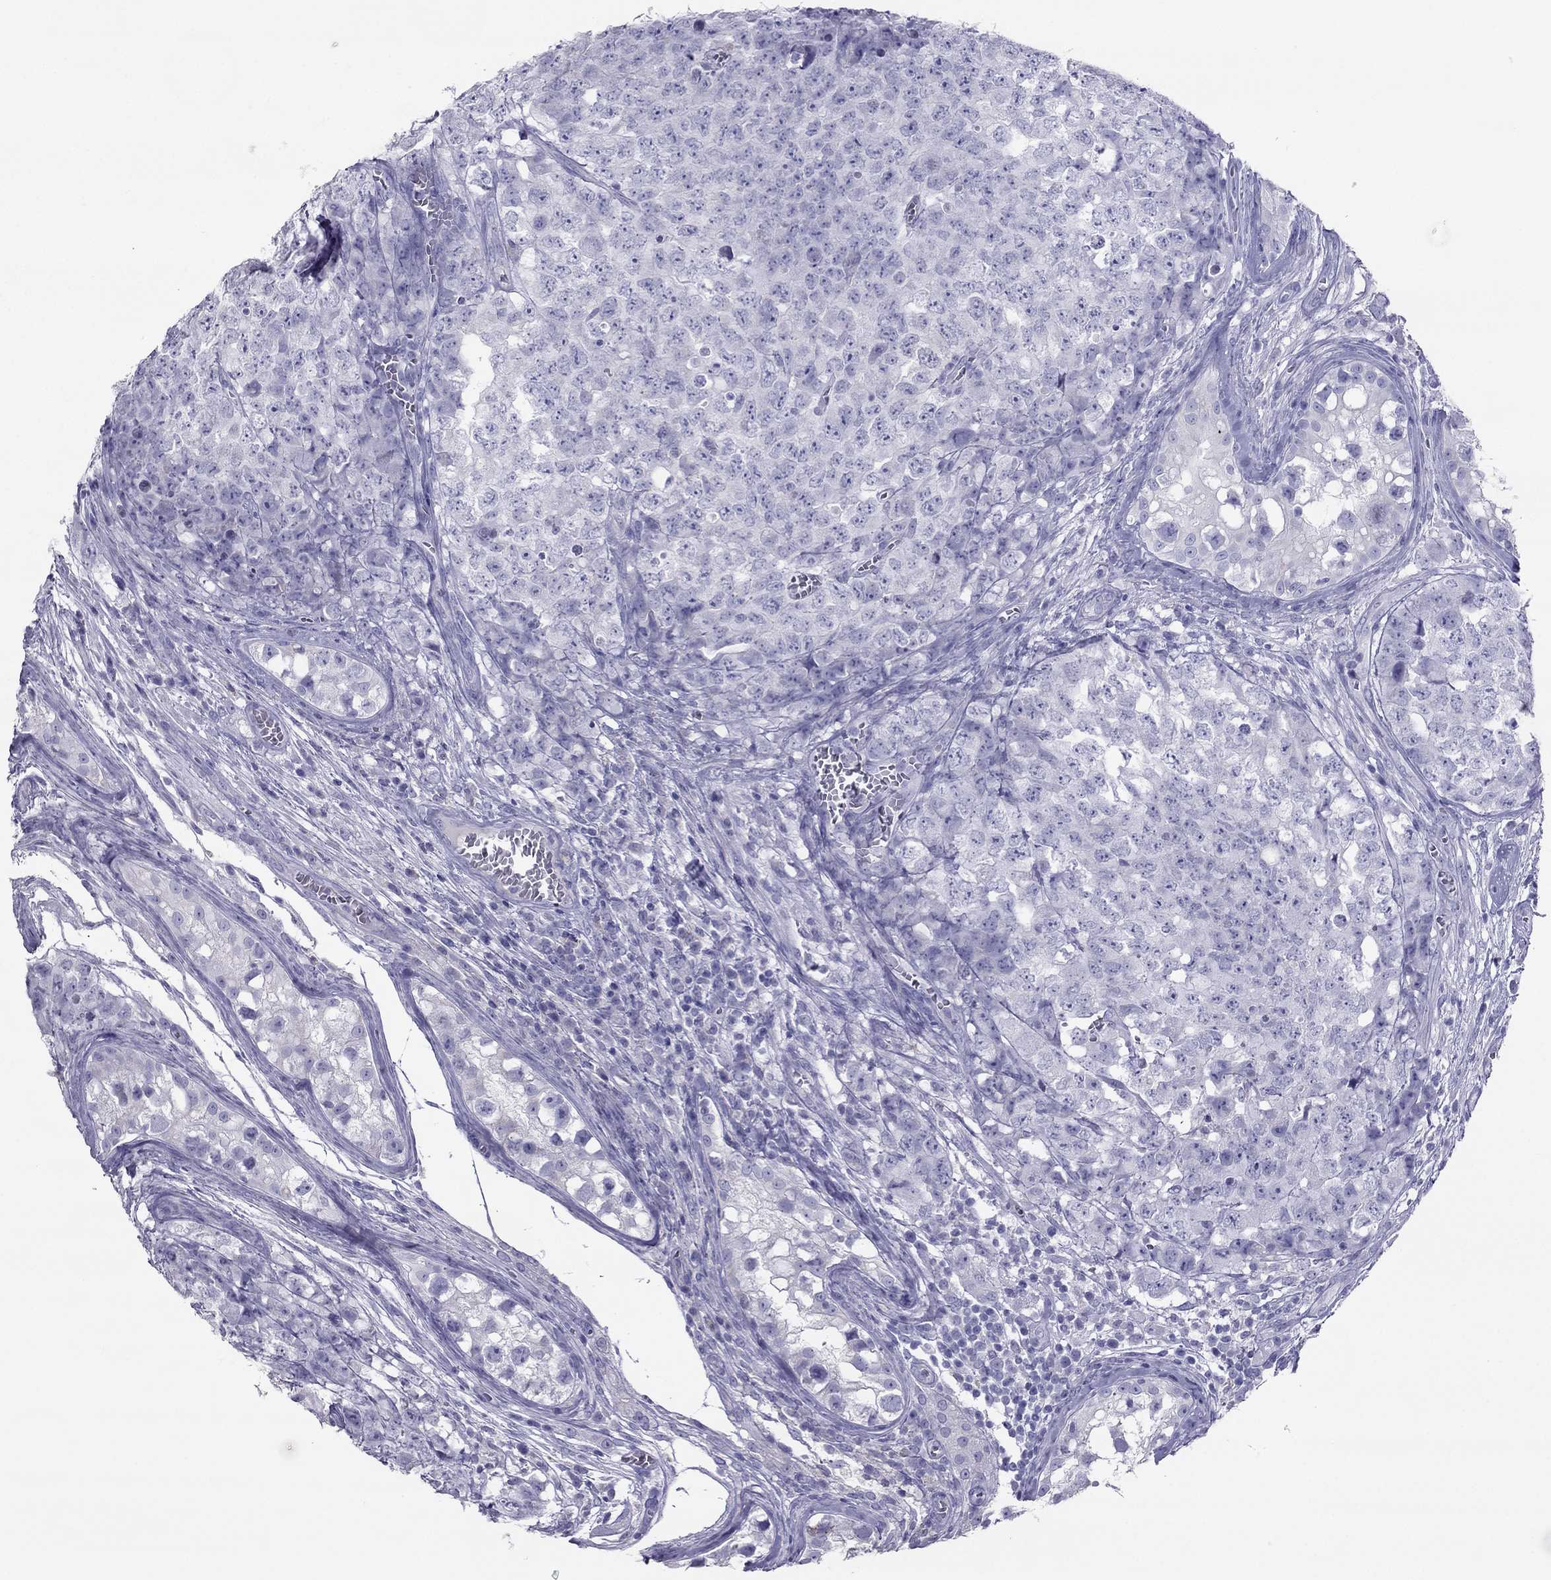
{"staining": {"intensity": "negative", "quantity": "none", "location": "none"}, "tissue": "testis cancer", "cell_type": "Tumor cells", "image_type": "cancer", "snomed": [{"axis": "morphology", "description": "Carcinoma, Embryonal, NOS"}, {"axis": "topography", "description": "Testis"}], "caption": "DAB (3,3'-diaminobenzidine) immunohistochemical staining of testis embryonal carcinoma shows no significant staining in tumor cells.", "gene": "MAEL", "patient": {"sex": "male", "age": 23}}